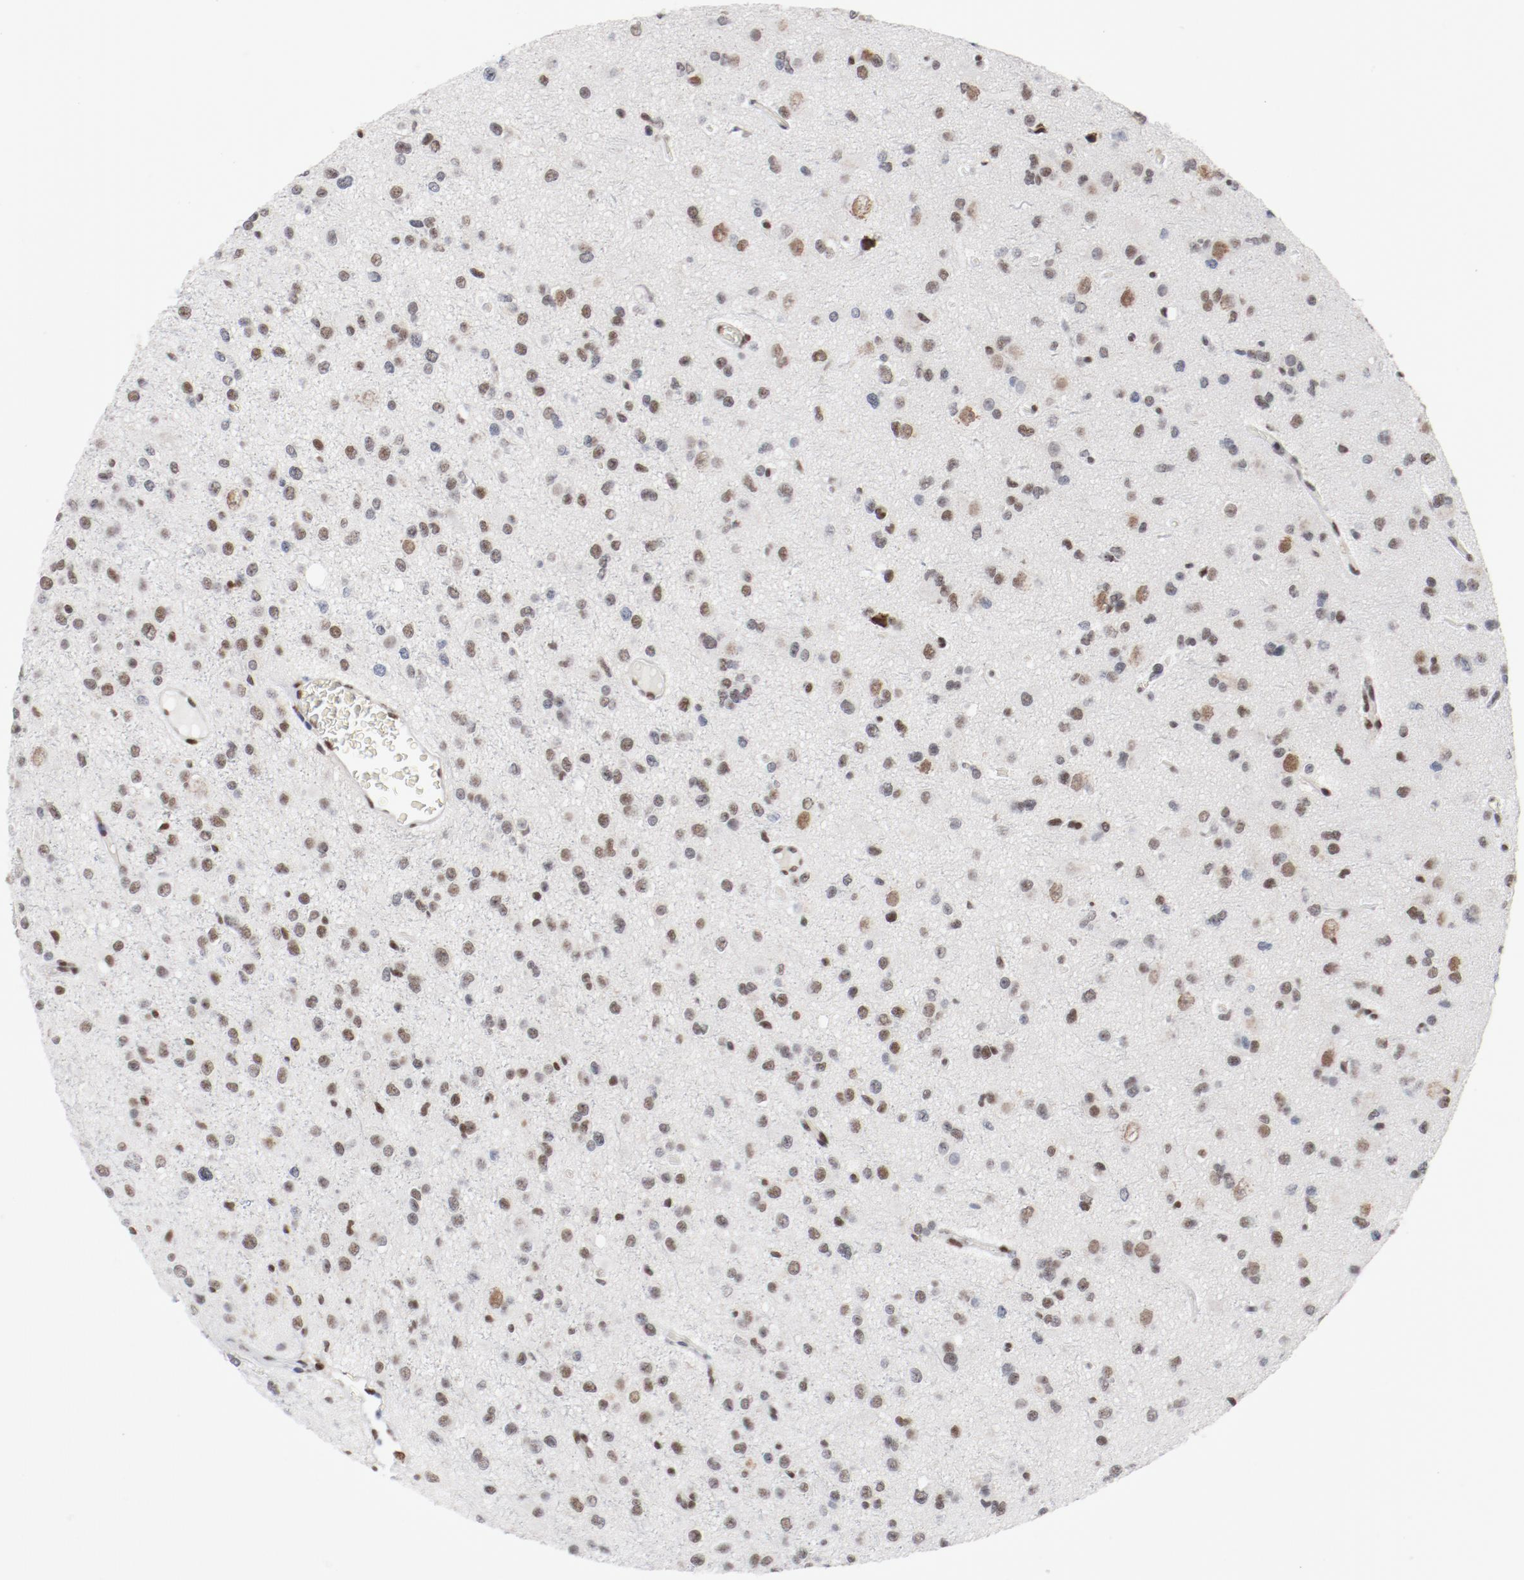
{"staining": {"intensity": "moderate", "quantity": ">75%", "location": "nuclear"}, "tissue": "glioma", "cell_type": "Tumor cells", "image_type": "cancer", "snomed": [{"axis": "morphology", "description": "Glioma, malignant, Low grade"}, {"axis": "topography", "description": "Brain"}], "caption": "IHC (DAB (3,3'-diaminobenzidine)) staining of human low-grade glioma (malignant) shows moderate nuclear protein expression in about >75% of tumor cells.", "gene": "ARNT", "patient": {"sex": "male", "age": 42}}